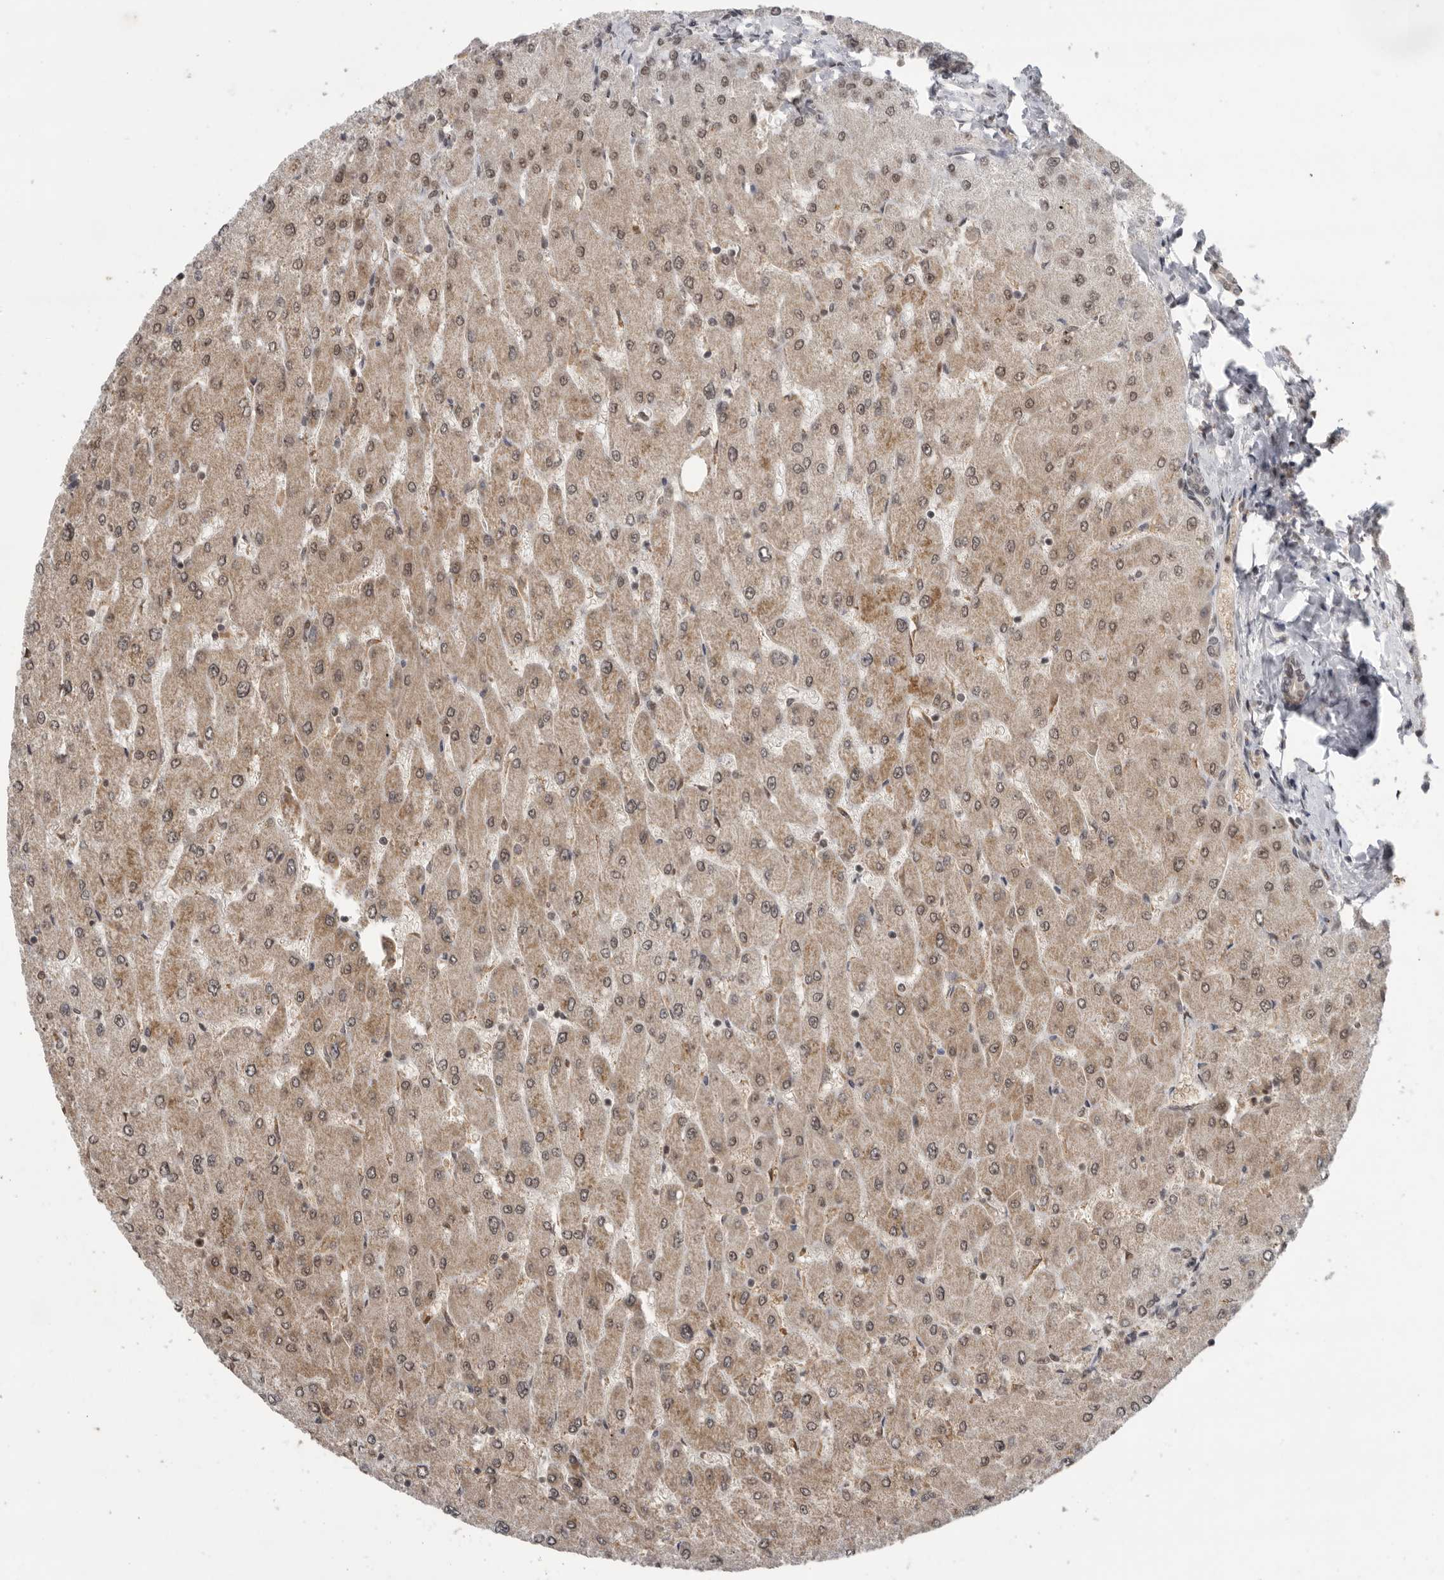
{"staining": {"intensity": "moderate", "quantity": "<25%", "location": "cytoplasmic/membranous,nuclear"}, "tissue": "liver", "cell_type": "Cholangiocytes", "image_type": "normal", "snomed": [{"axis": "morphology", "description": "Normal tissue, NOS"}, {"axis": "topography", "description": "Liver"}], "caption": "This photomicrograph shows immunohistochemistry (IHC) staining of normal liver, with low moderate cytoplasmic/membranous,nuclear positivity in approximately <25% of cholangiocytes.", "gene": "PPP1R10", "patient": {"sex": "male", "age": 55}}